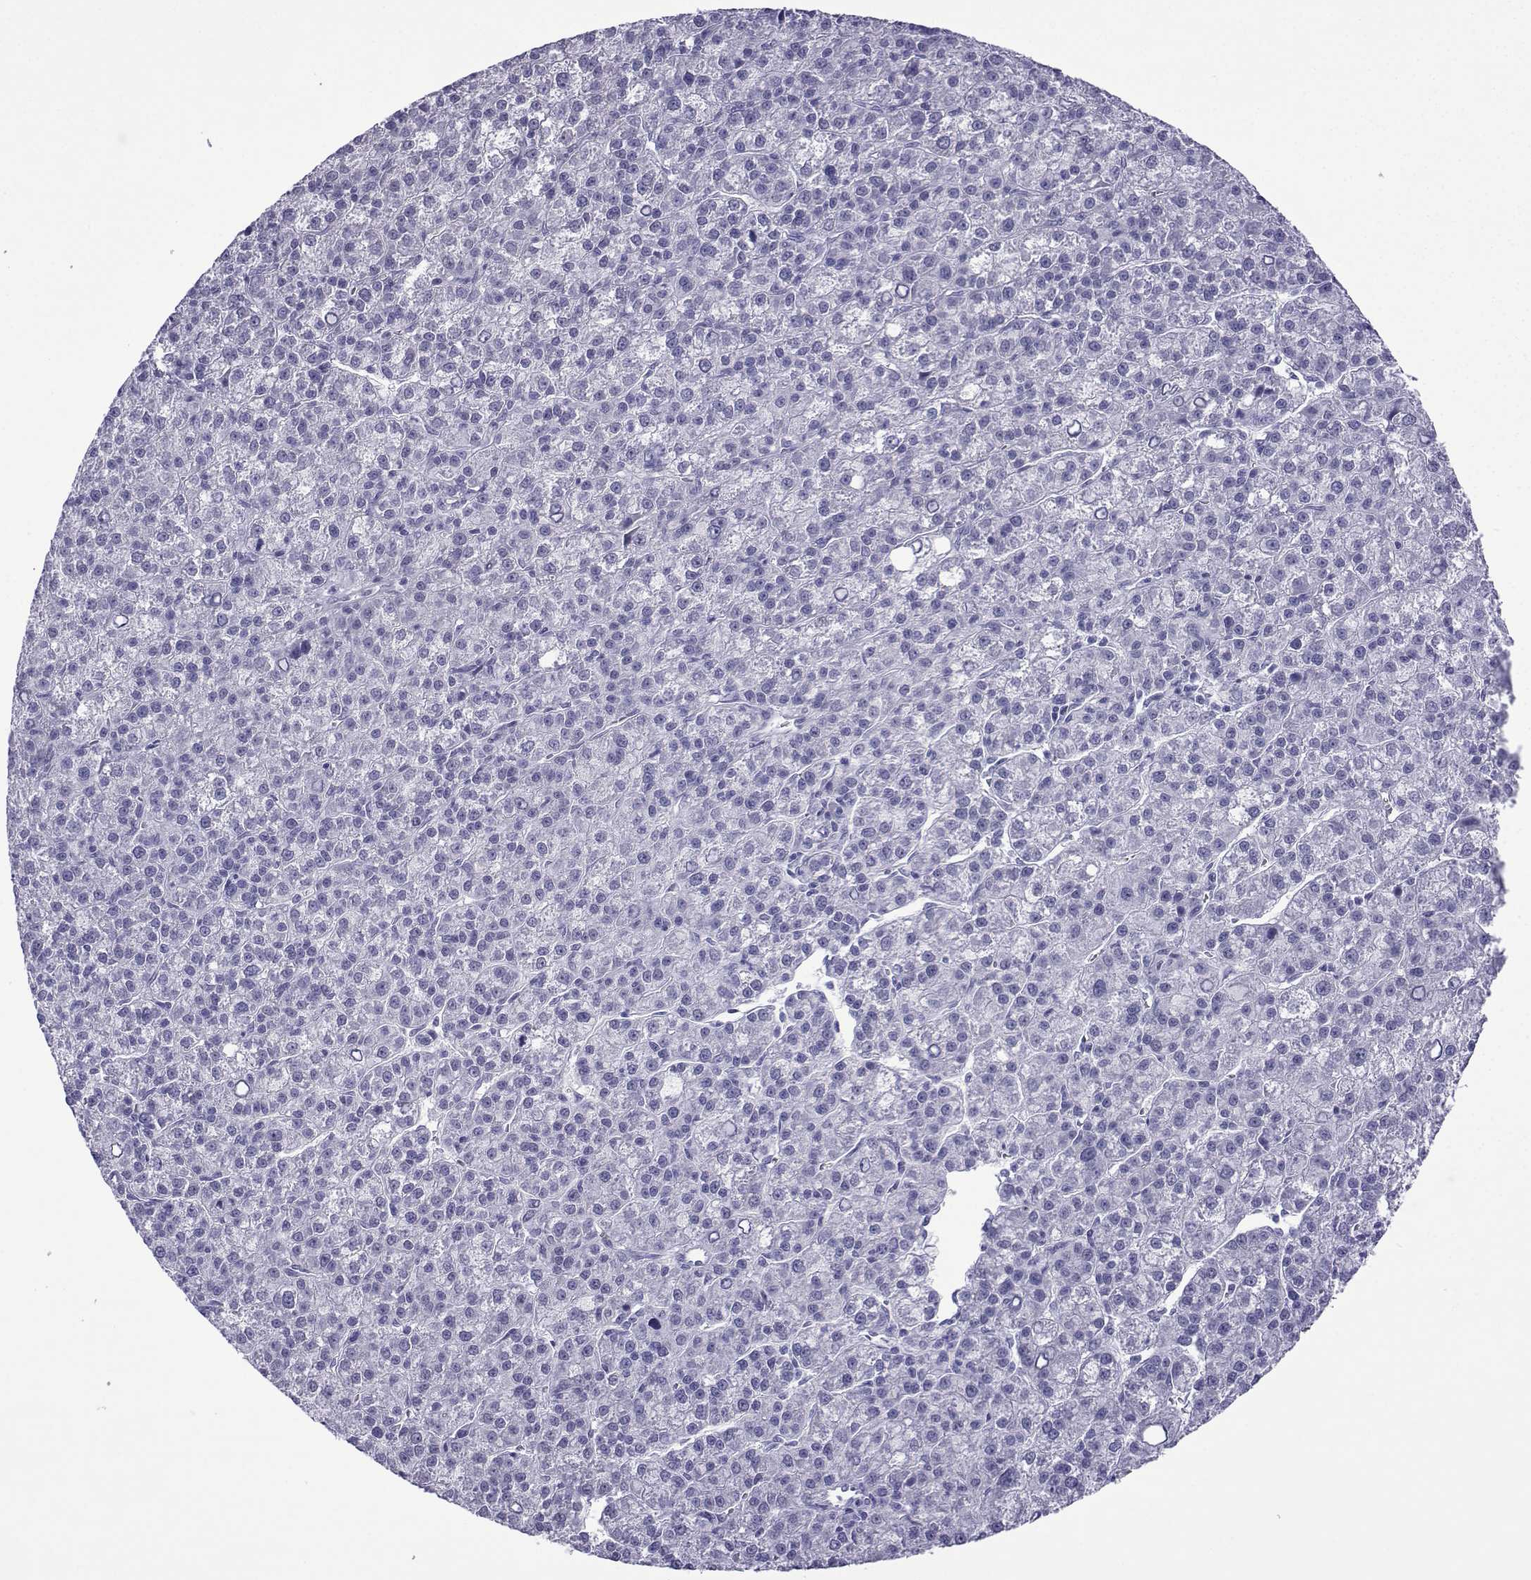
{"staining": {"intensity": "negative", "quantity": "none", "location": "none"}, "tissue": "liver cancer", "cell_type": "Tumor cells", "image_type": "cancer", "snomed": [{"axis": "morphology", "description": "Carcinoma, Hepatocellular, NOS"}, {"axis": "topography", "description": "Liver"}], "caption": "Immunohistochemistry image of neoplastic tissue: liver cancer stained with DAB (3,3'-diaminobenzidine) exhibits no significant protein staining in tumor cells.", "gene": "TRIM46", "patient": {"sex": "female", "age": 60}}